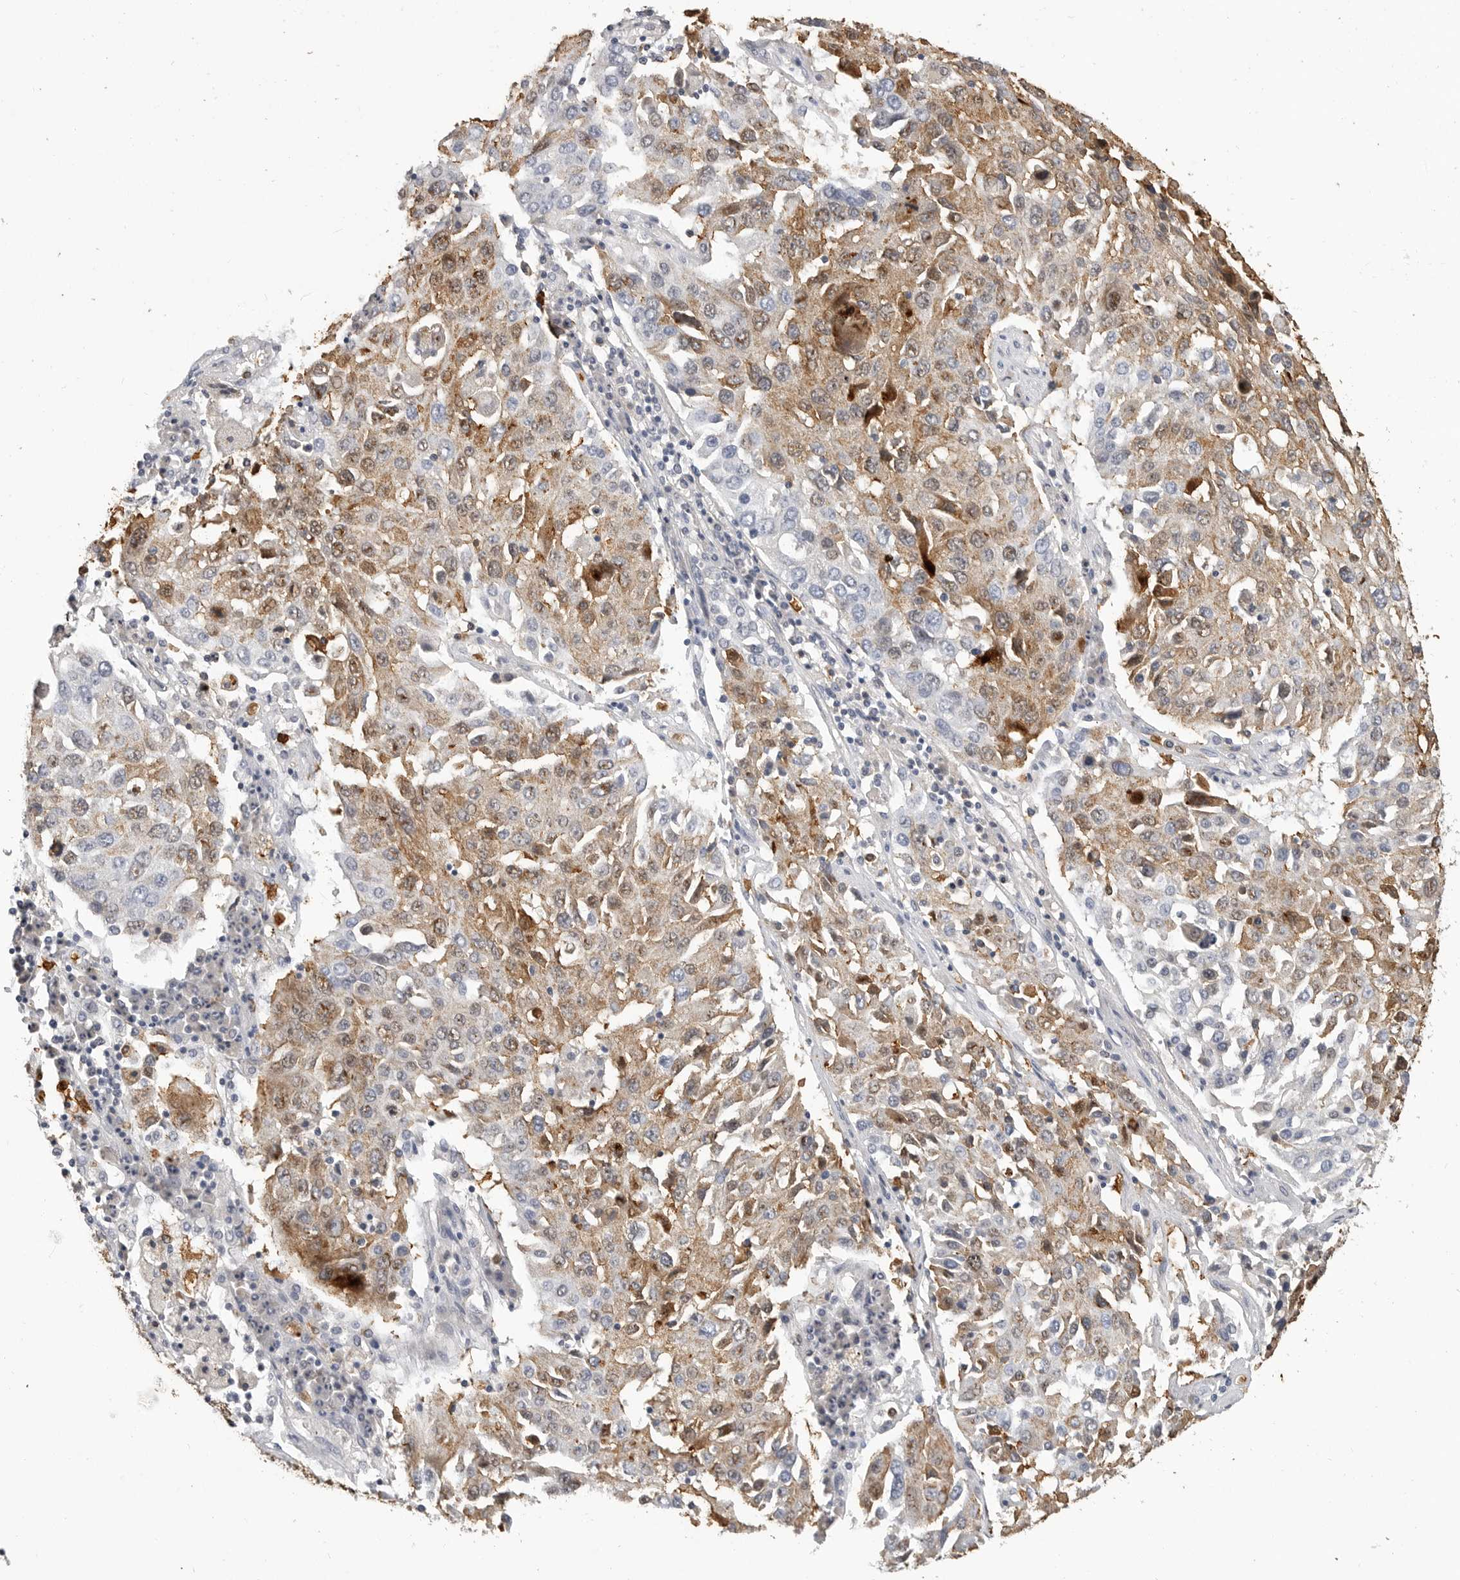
{"staining": {"intensity": "moderate", "quantity": ">75%", "location": "cytoplasmic/membranous"}, "tissue": "lung cancer", "cell_type": "Tumor cells", "image_type": "cancer", "snomed": [{"axis": "morphology", "description": "Squamous cell carcinoma, NOS"}, {"axis": "topography", "description": "Lung"}], "caption": "Immunohistochemistry (DAB) staining of human squamous cell carcinoma (lung) reveals moderate cytoplasmic/membranous protein positivity in about >75% of tumor cells. (DAB (3,3'-diaminobenzidine) IHC, brown staining for protein, blue staining for nuclei).", "gene": "LTBR", "patient": {"sex": "male", "age": 65}}